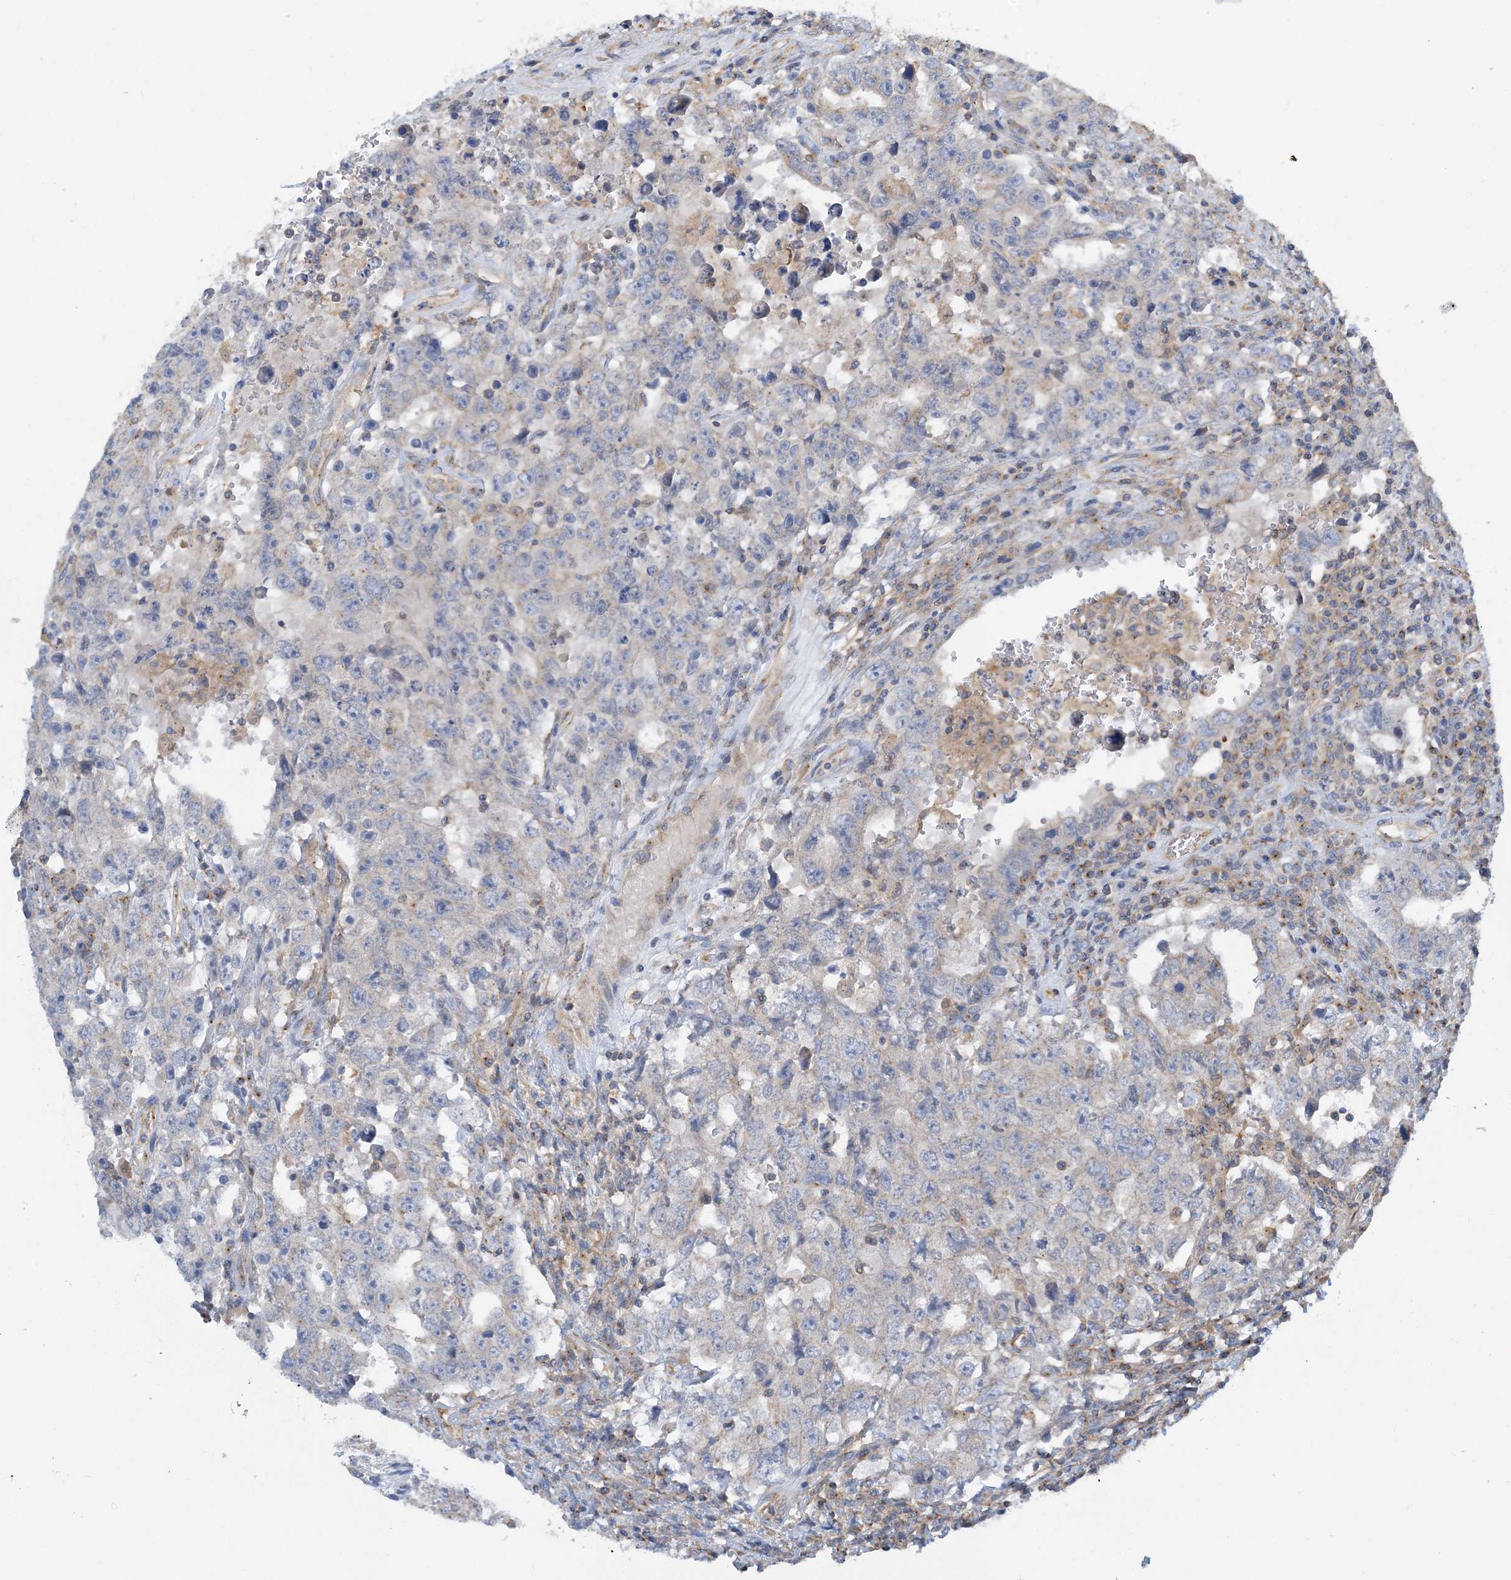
{"staining": {"intensity": "negative", "quantity": "none", "location": "none"}, "tissue": "testis cancer", "cell_type": "Tumor cells", "image_type": "cancer", "snomed": [{"axis": "morphology", "description": "Carcinoma, Embryonal, NOS"}, {"axis": "topography", "description": "Testis"}], "caption": "Human testis cancer stained for a protein using IHC reveals no expression in tumor cells.", "gene": "SIDT1", "patient": {"sex": "male", "age": 26}}